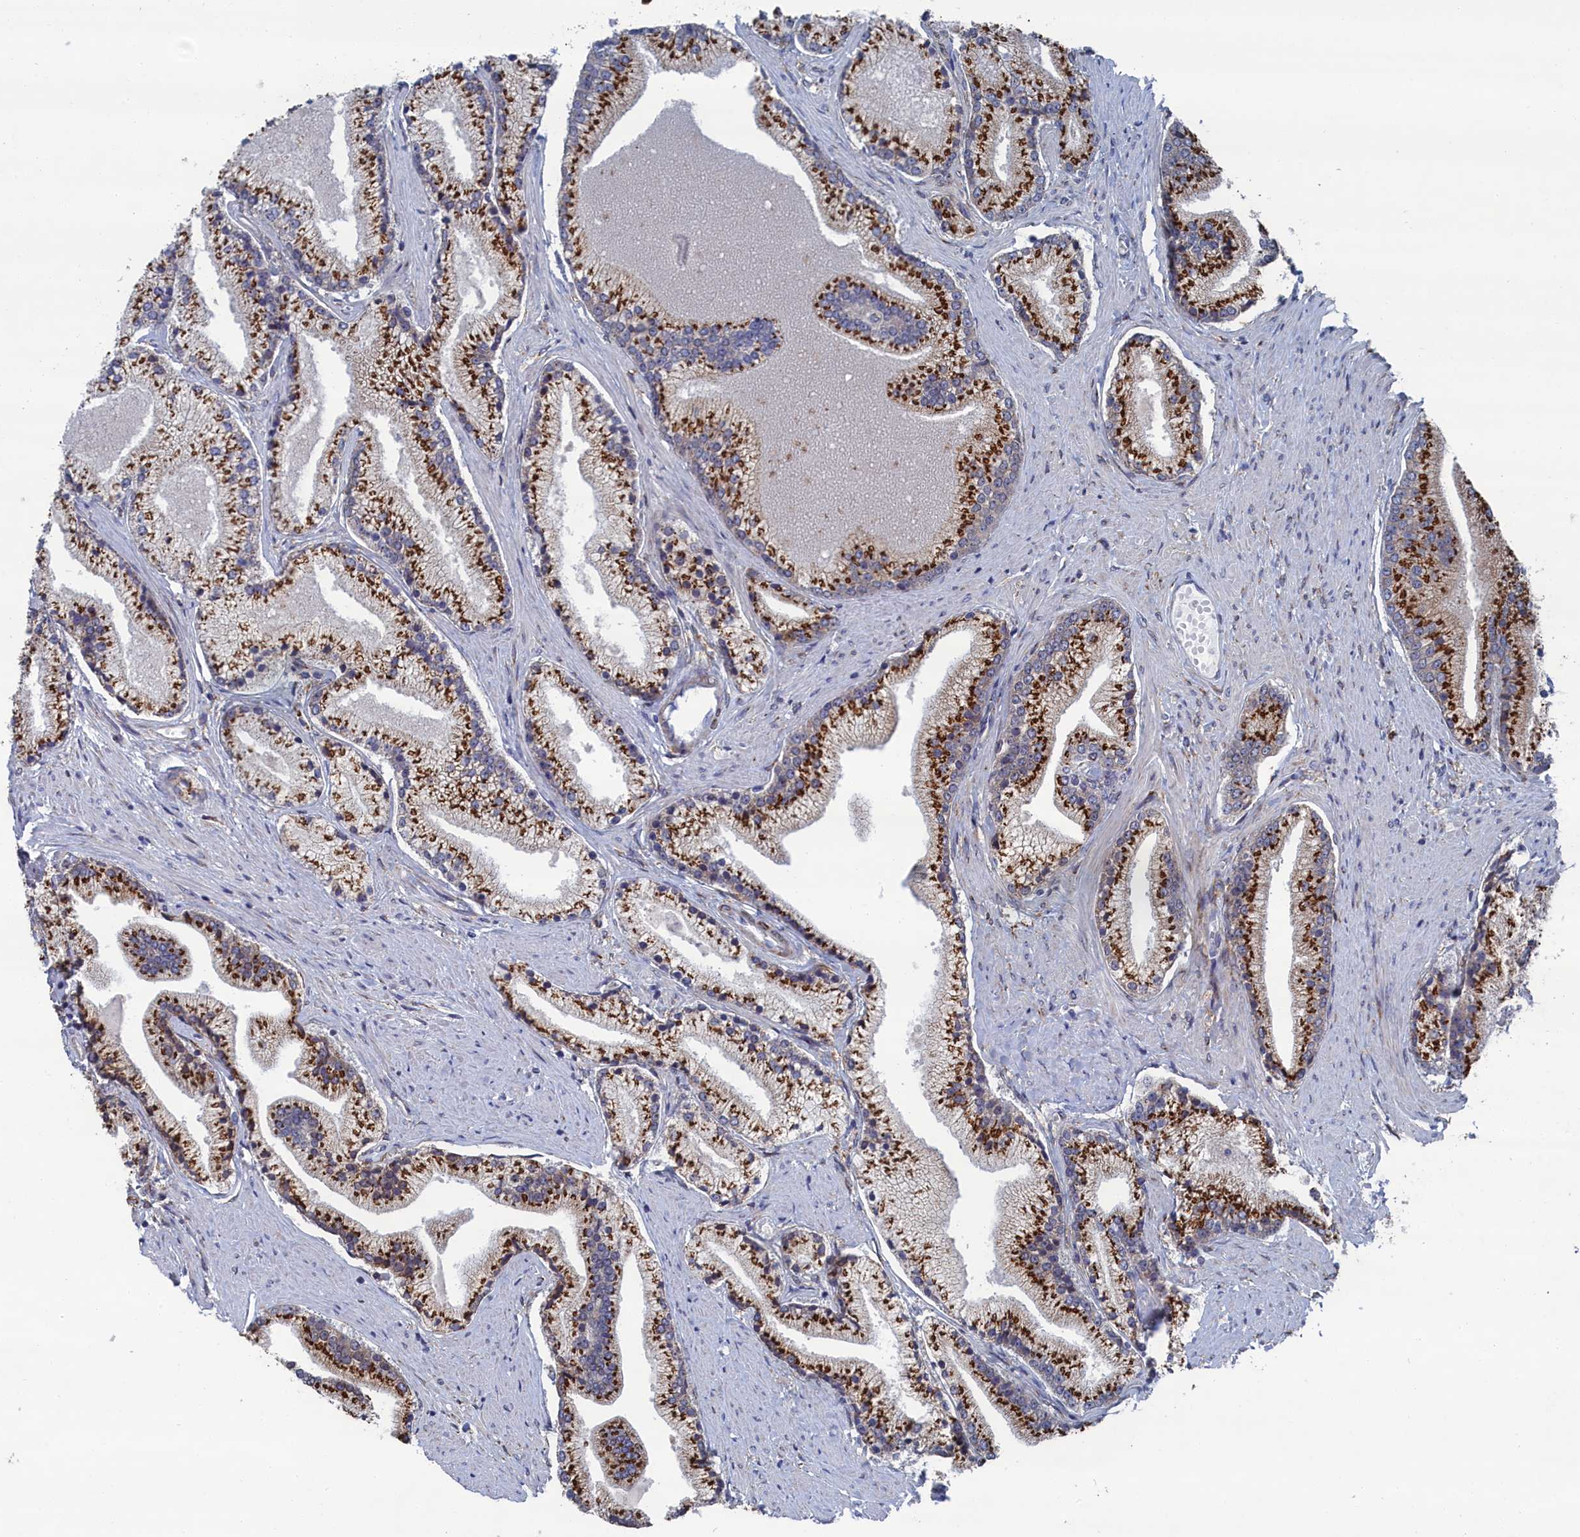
{"staining": {"intensity": "strong", "quantity": "25%-75%", "location": "cytoplasmic/membranous"}, "tissue": "prostate cancer", "cell_type": "Tumor cells", "image_type": "cancer", "snomed": [{"axis": "morphology", "description": "Adenocarcinoma, High grade"}, {"axis": "topography", "description": "Prostate"}], "caption": "Immunohistochemistry (IHC) (DAB (3,3'-diaminobenzidine)) staining of prostate cancer reveals strong cytoplasmic/membranous protein positivity in about 25%-75% of tumor cells.", "gene": "IRX1", "patient": {"sex": "male", "age": 67}}